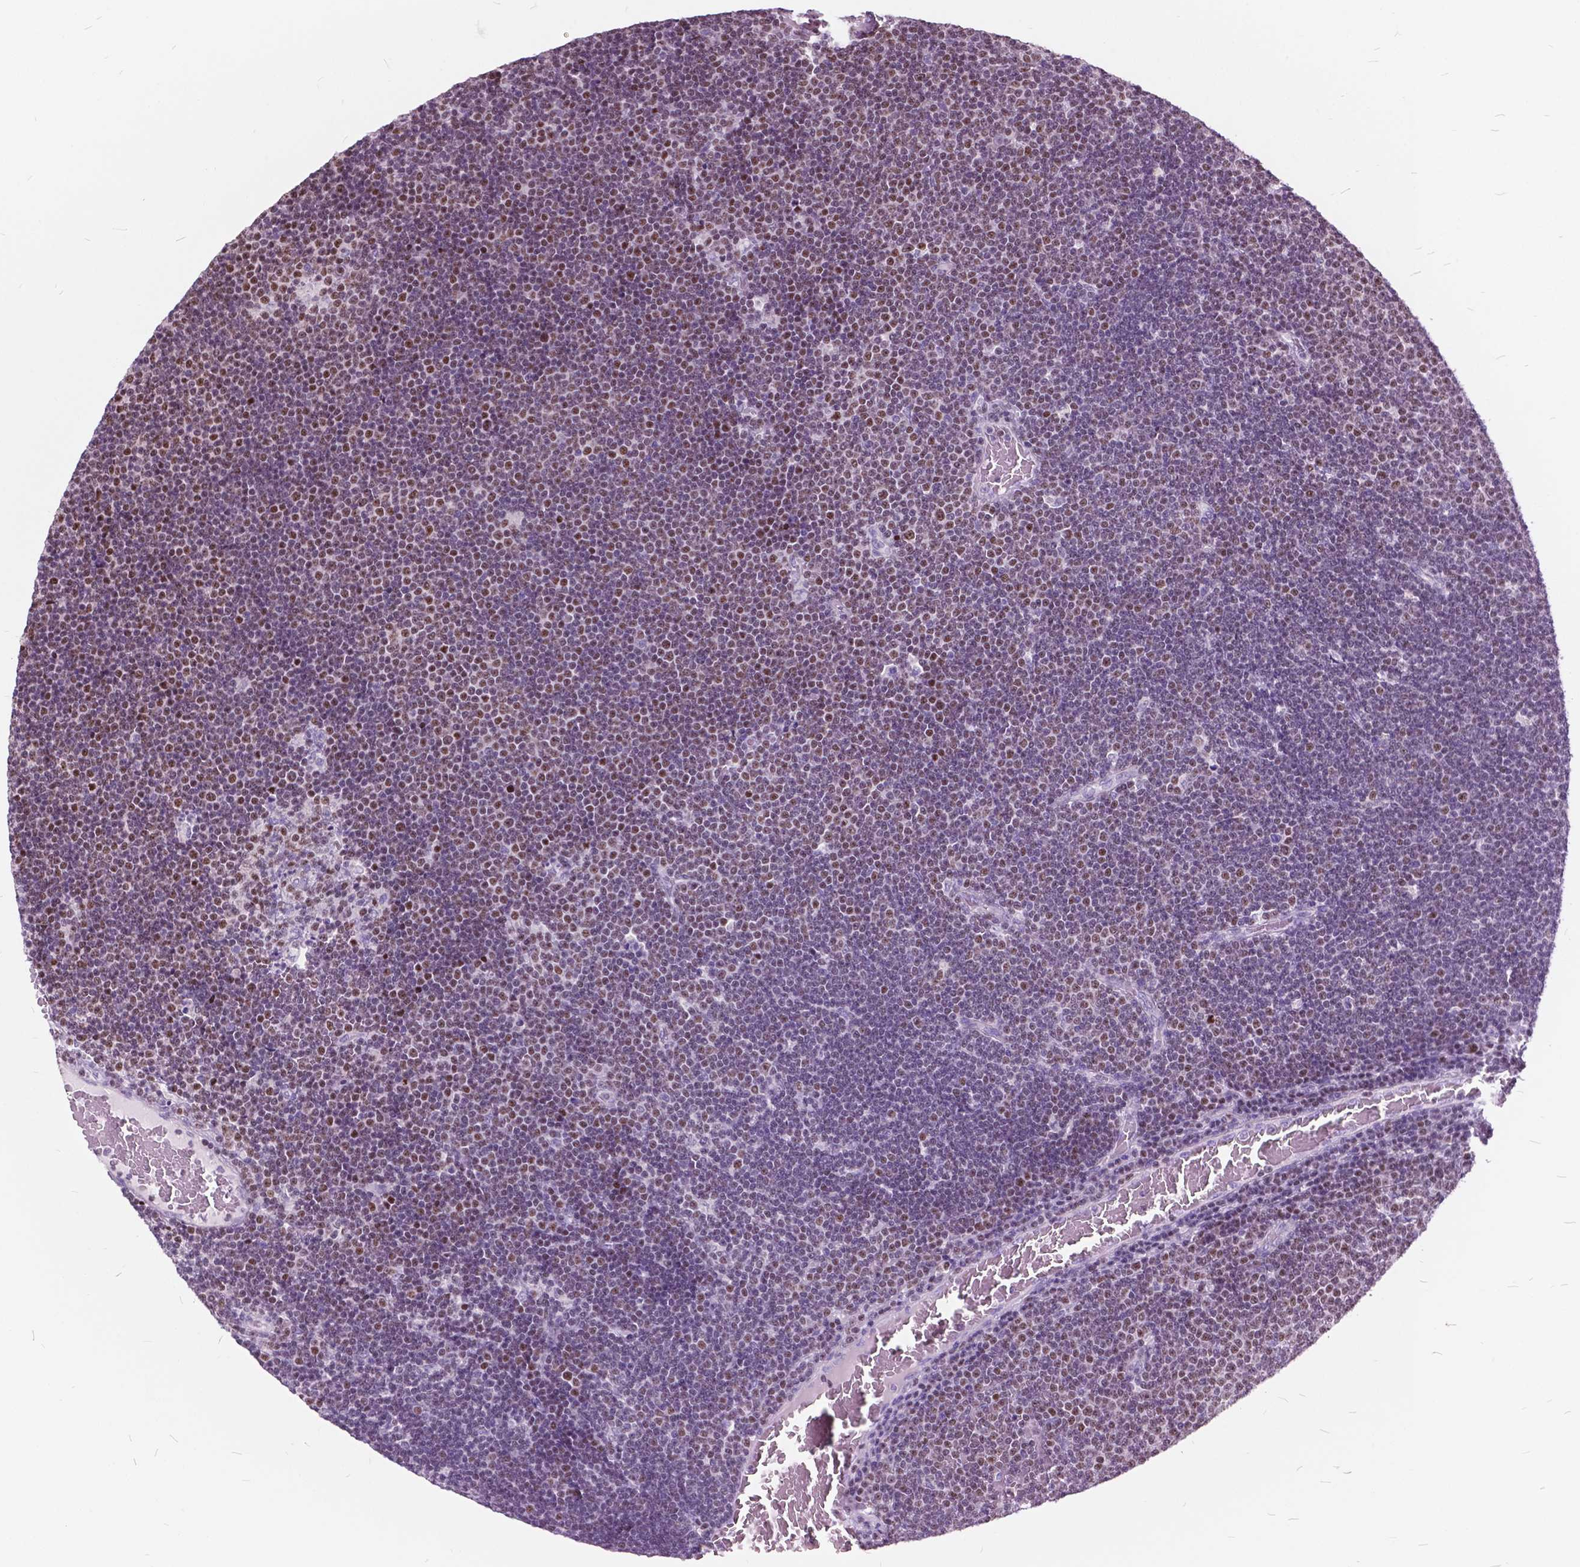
{"staining": {"intensity": "moderate", "quantity": "25%-75%", "location": "nuclear"}, "tissue": "lymphoma", "cell_type": "Tumor cells", "image_type": "cancer", "snomed": [{"axis": "morphology", "description": "Malignant lymphoma, non-Hodgkin's type, Low grade"}, {"axis": "topography", "description": "Brain"}], "caption": "Immunohistochemistry photomicrograph of human lymphoma stained for a protein (brown), which shows medium levels of moderate nuclear positivity in approximately 25%-75% of tumor cells.", "gene": "SP140", "patient": {"sex": "female", "age": 66}}